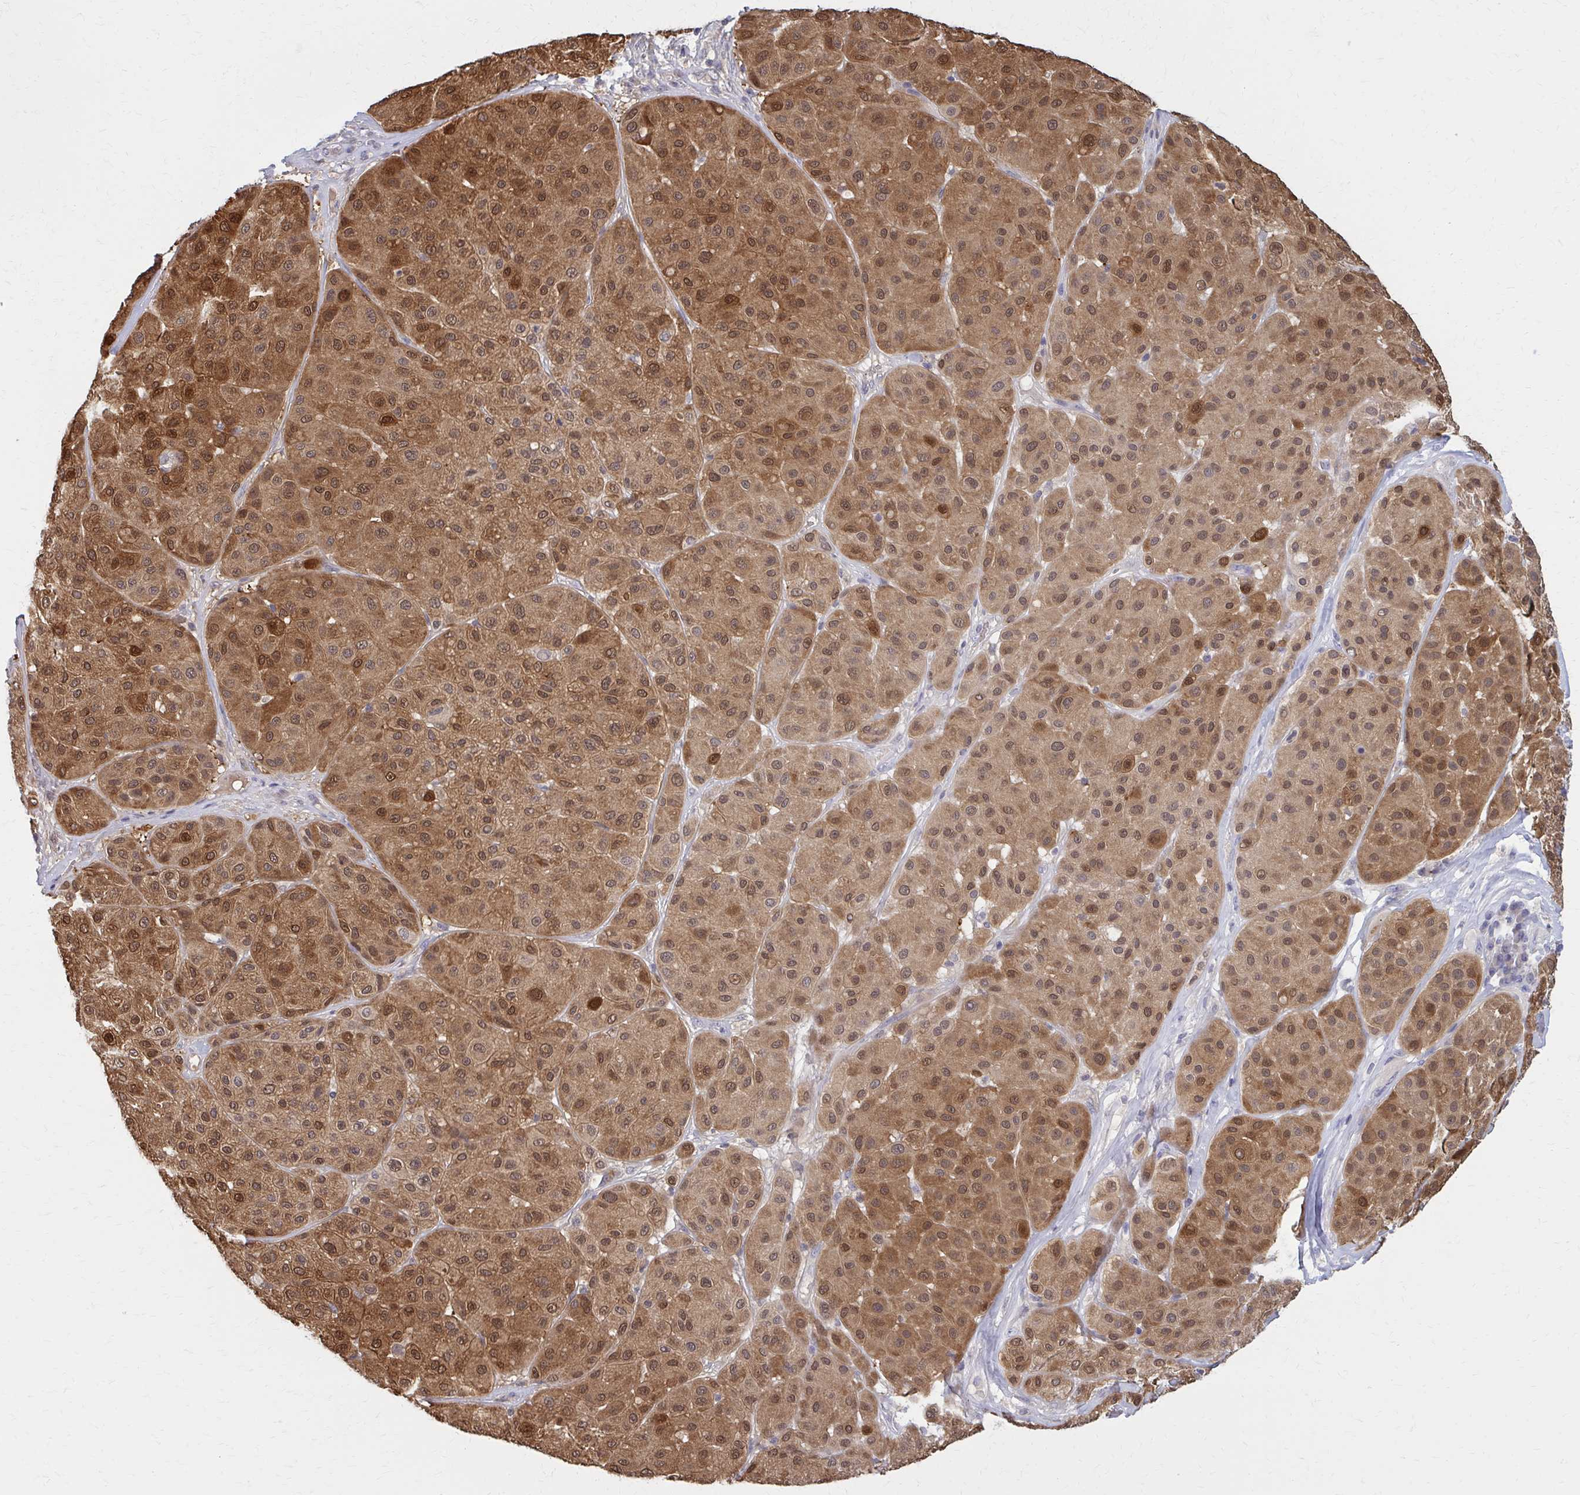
{"staining": {"intensity": "strong", "quantity": ">75%", "location": "cytoplasmic/membranous"}, "tissue": "melanoma", "cell_type": "Tumor cells", "image_type": "cancer", "snomed": [{"axis": "morphology", "description": "Malignant melanoma, Metastatic site"}, {"axis": "topography", "description": "Smooth muscle"}], "caption": "A micrograph of human malignant melanoma (metastatic site) stained for a protein reveals strong cytoplasmic/membranous brown staining in tumor cells.", "gene": "DBI", "patient": {"sex": "male", "age": 41}}